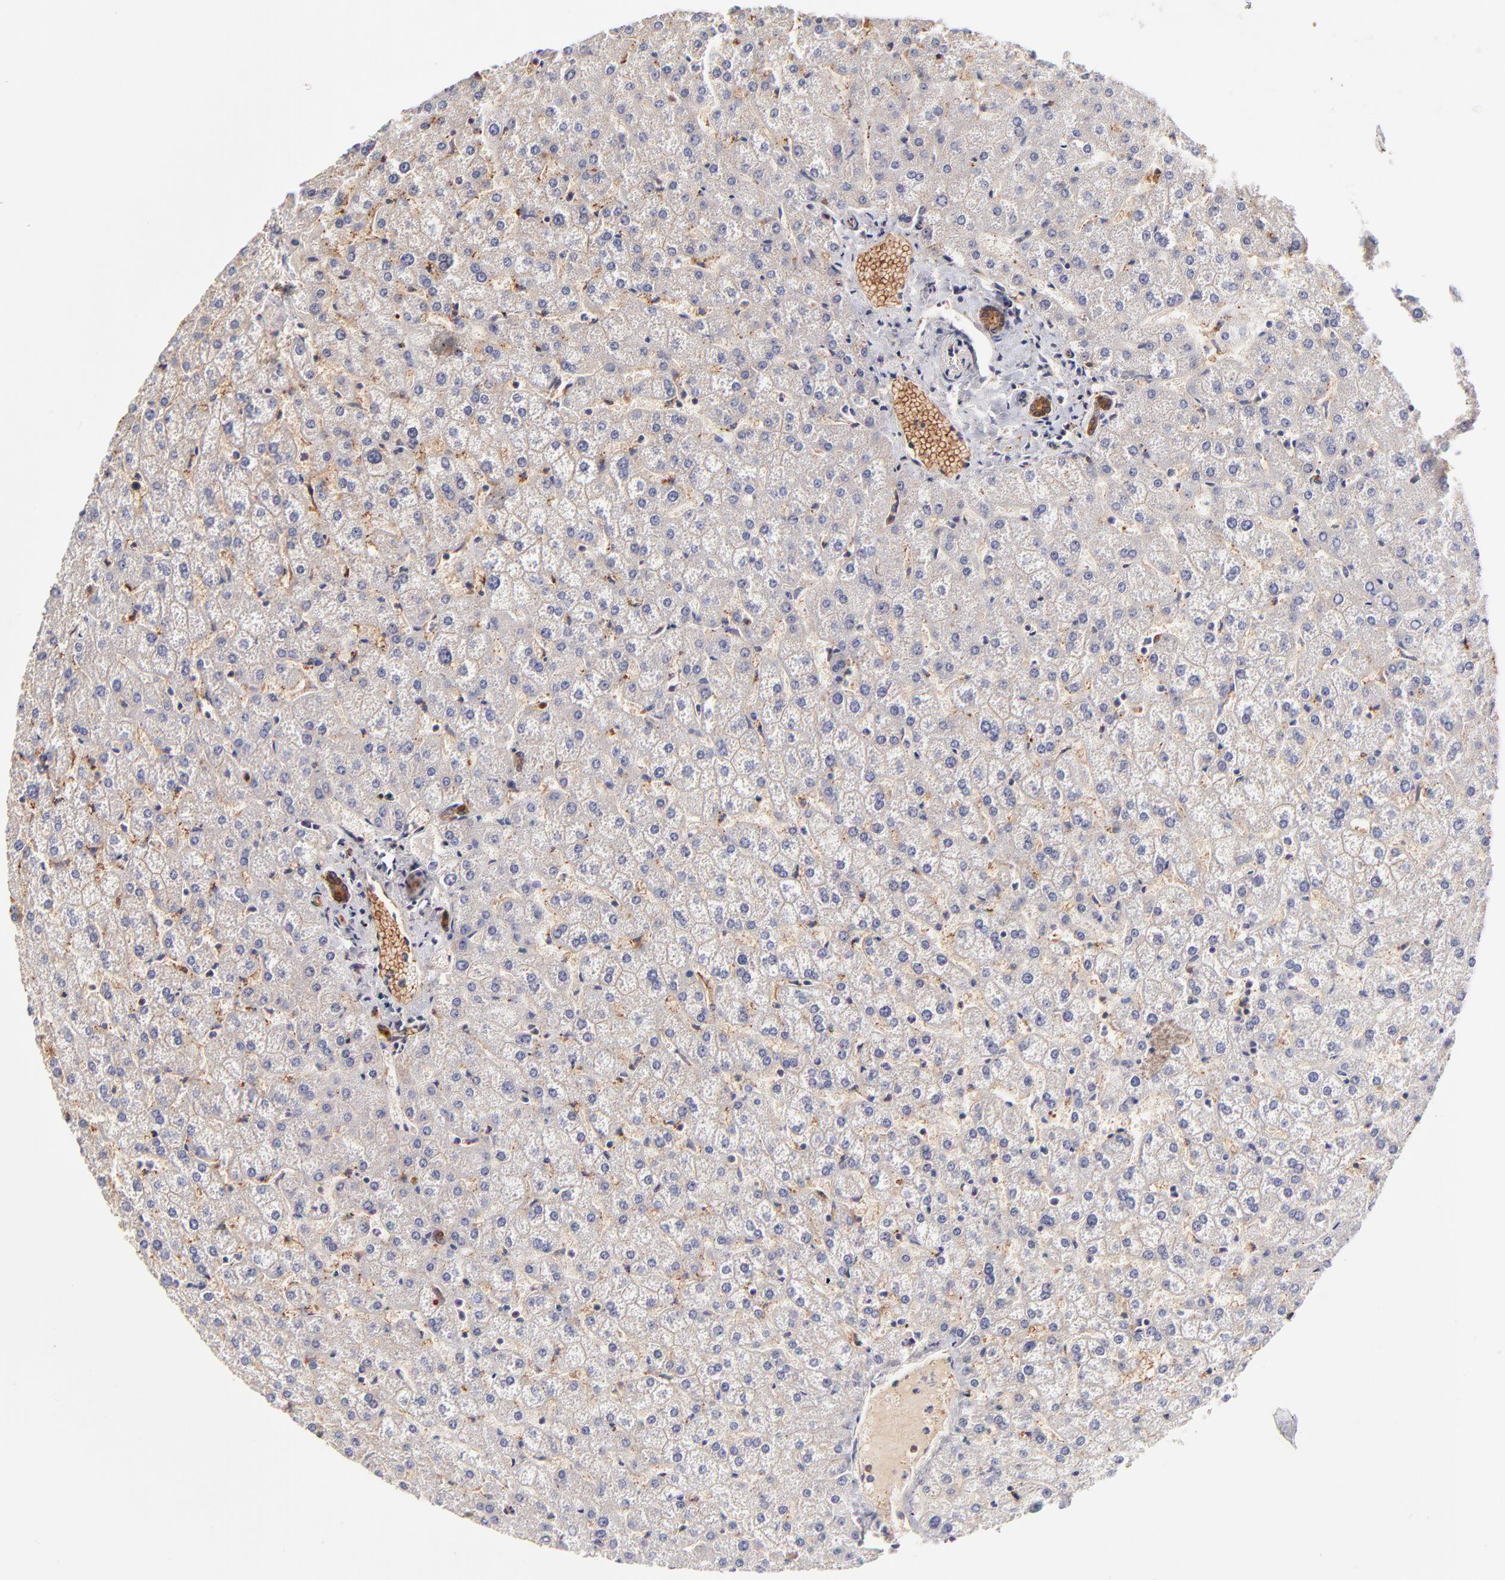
{"staining": {"intensity": "strong", "quantity": ">75%", "location": "cytoplasmic/membranous"}, "tissue": "liver", "cell_type": "Cholangiocytes", "image_type": "normal", "snomed": [{"axis": "morphology", "description": "Normal tissue, NOS"}, {"axis": "topography", "description": "Liver"}], "caption": "Protein analysis of unremarkable liver reveals strong cytoplasmic/membranous positivity in about >75% of cholangiocytes. (DAB IHC with brightfield microscopy, high magnification).", "gene": "CD2AP", "patient": {"sex": "female", "age": 32}}